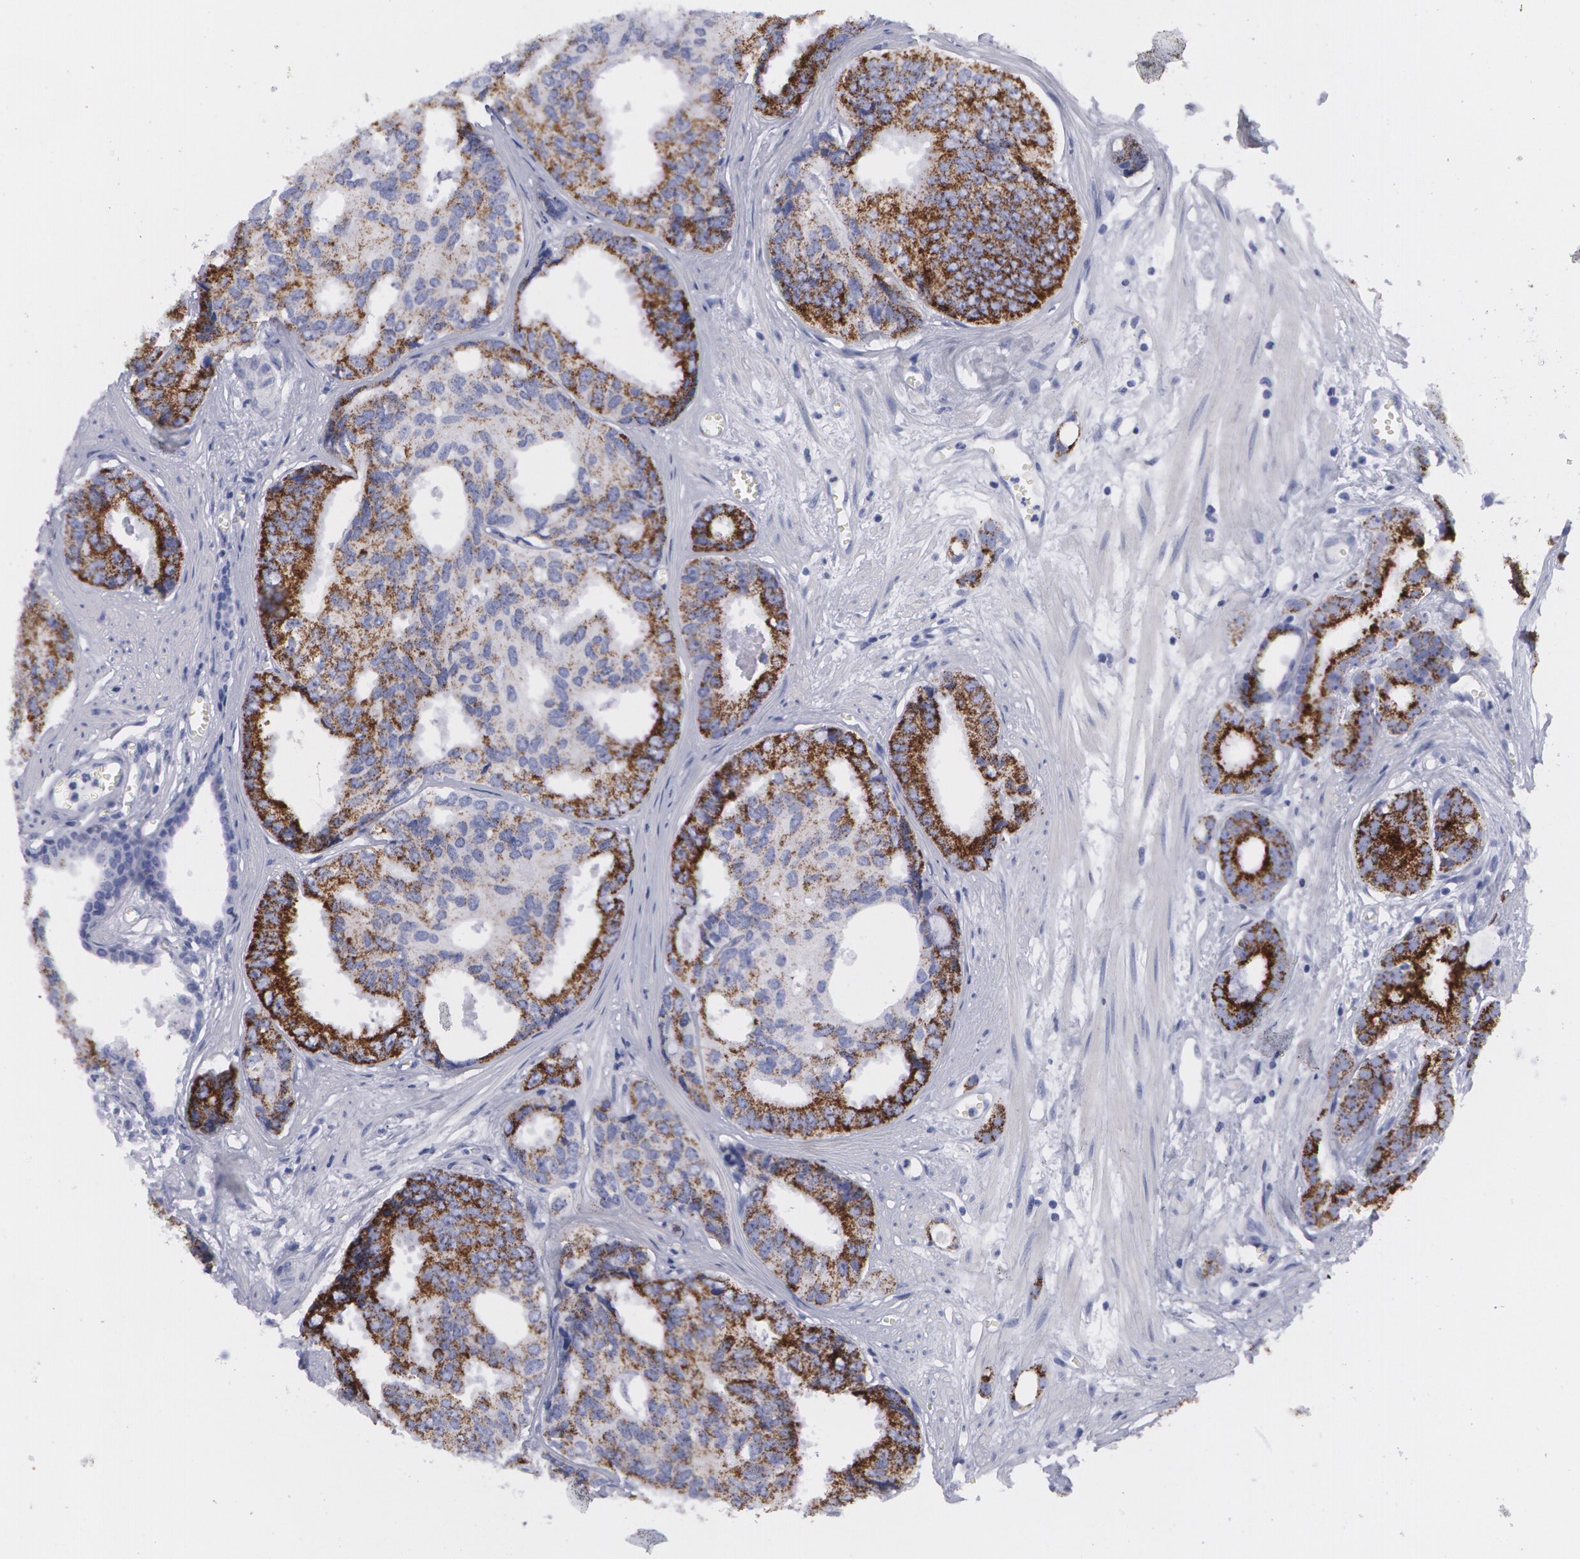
{"staining": {"intensity": "moderate", "quantity": ">75%", "location": "cytoplasmic/membranous"}, "tissue": "prostate cancer", "cell_type": "Tumor cells", "image_type": "cancer", "snomed": [{"axis": "morphology", "description": "Adenocarcinoma, High grade"}, {"axis": "topography", "description": "Prostate"}], "caption": "IHC (DAB) staining of human prostate cancer (adenocarcinoma (high-grade)) shows moderate cytoplasmic/membranous protein positivity in about >75% of tumor cells.", "gene": "AMACR", "patient": {"sex": "male", "age": 56}}